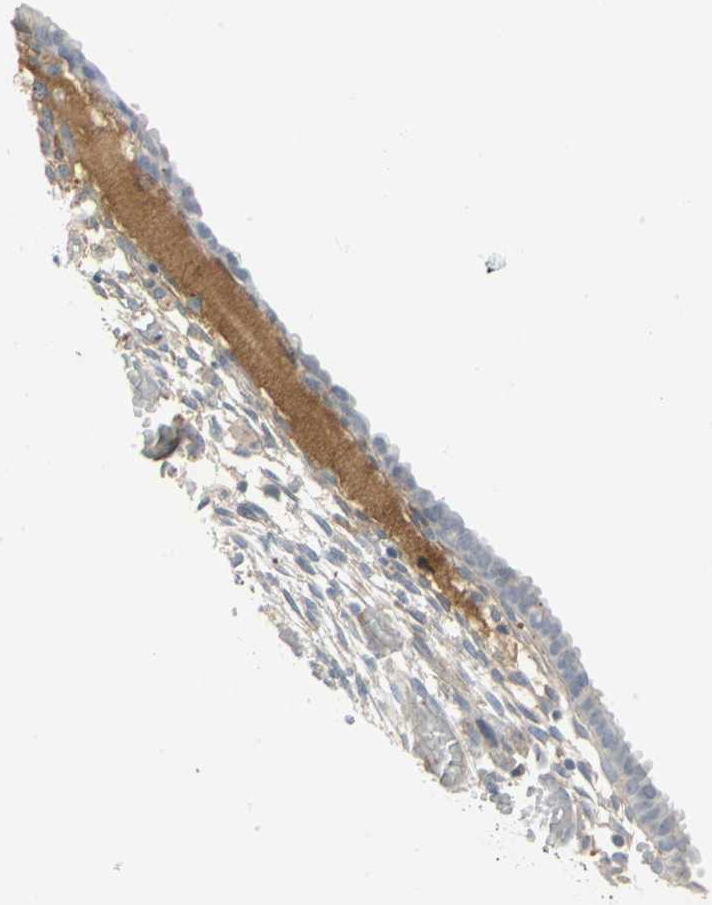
{"staining": {"intensity": "negative", "quantity": "none", "location": "none"}, "tissue": "endometrium", "cell_type": "Cells in endometrial stroma", "image_type": "normal", "snomed": [{"axis": "morphology", "description": "Normal tissue, NOS"}, {"axis": "topography", "description": "Endometrium"}], "caption": "Endometrium was stained to show a protein in brown. There is no significant staining in cells in endometrial stroma. (DAB (3,3'-diaminobenzidine) immunohistochemistry visualized using brightfield microscopy, high magnification).", "gene": "ZIC1", "patient": {"sex": "female", "age": 57}}